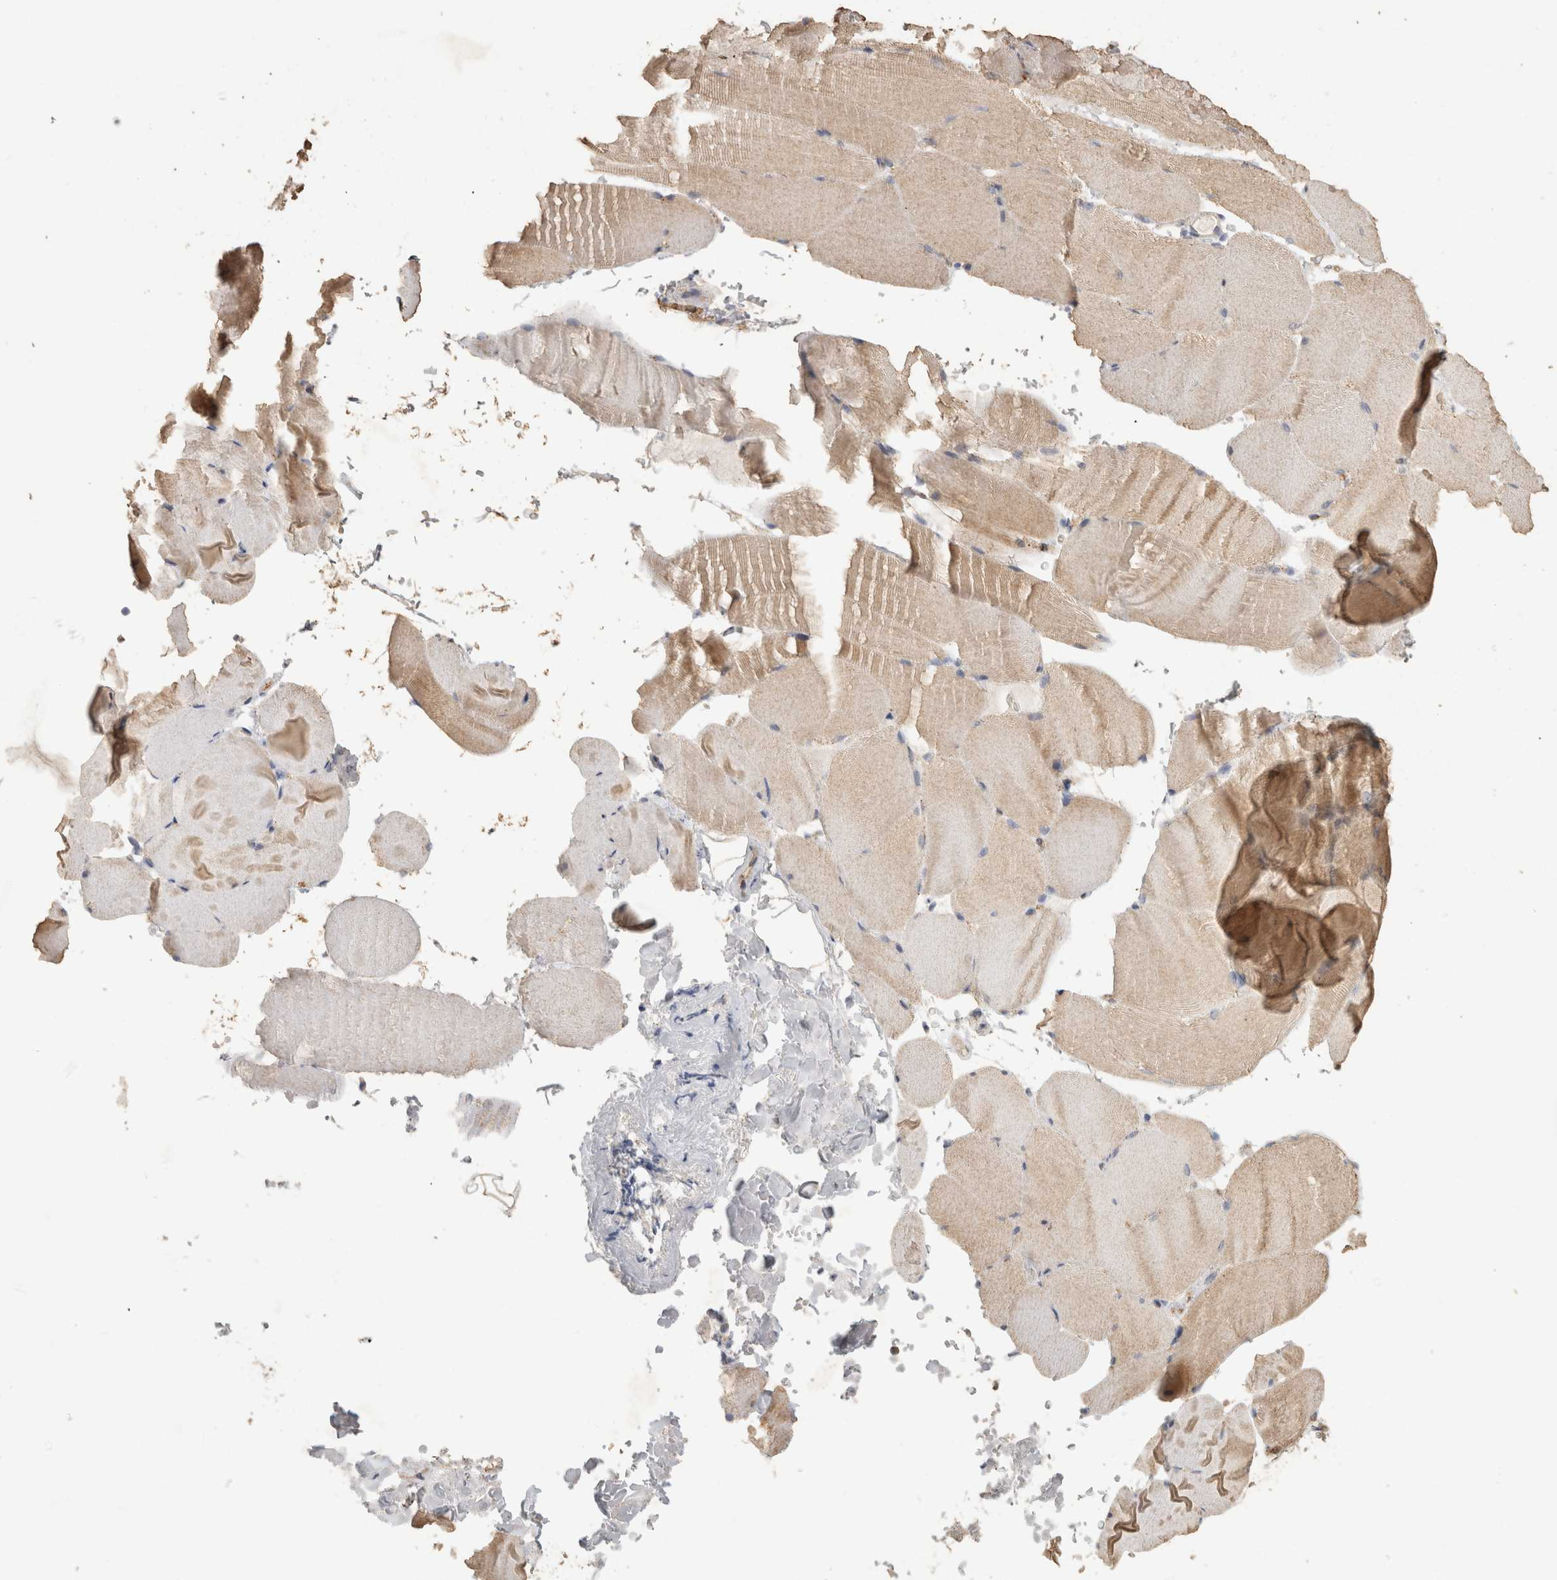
{"staining": {"intensity": "weak", "quantity": "25%-75%", "location": "cytoplasmic/membranous"}, "tissue": "skeletal muscle", "cell_type": "Myocytes", "image_type": "normal", "snomed": [{"axis": "morphology", "description": "Normal tissue, NOS"}, {"axis": "topography", "description": "Skeletal muscle"}, {"axis": "topography", "description": "Parathyroid gland"}], "caption": "Immunohistochemistry (IHC) of unremarkable skeletal muscle reveals low levels of weak cytoplasmic/membranous staining in about 25%-75% of myocytes. (DAB (3,3'-diaminobenzidine) IHC, brown staining for protein, blue staining for nuclei).", "gene": "ARSA", "patient": {"sex": "female", "age": 37}}